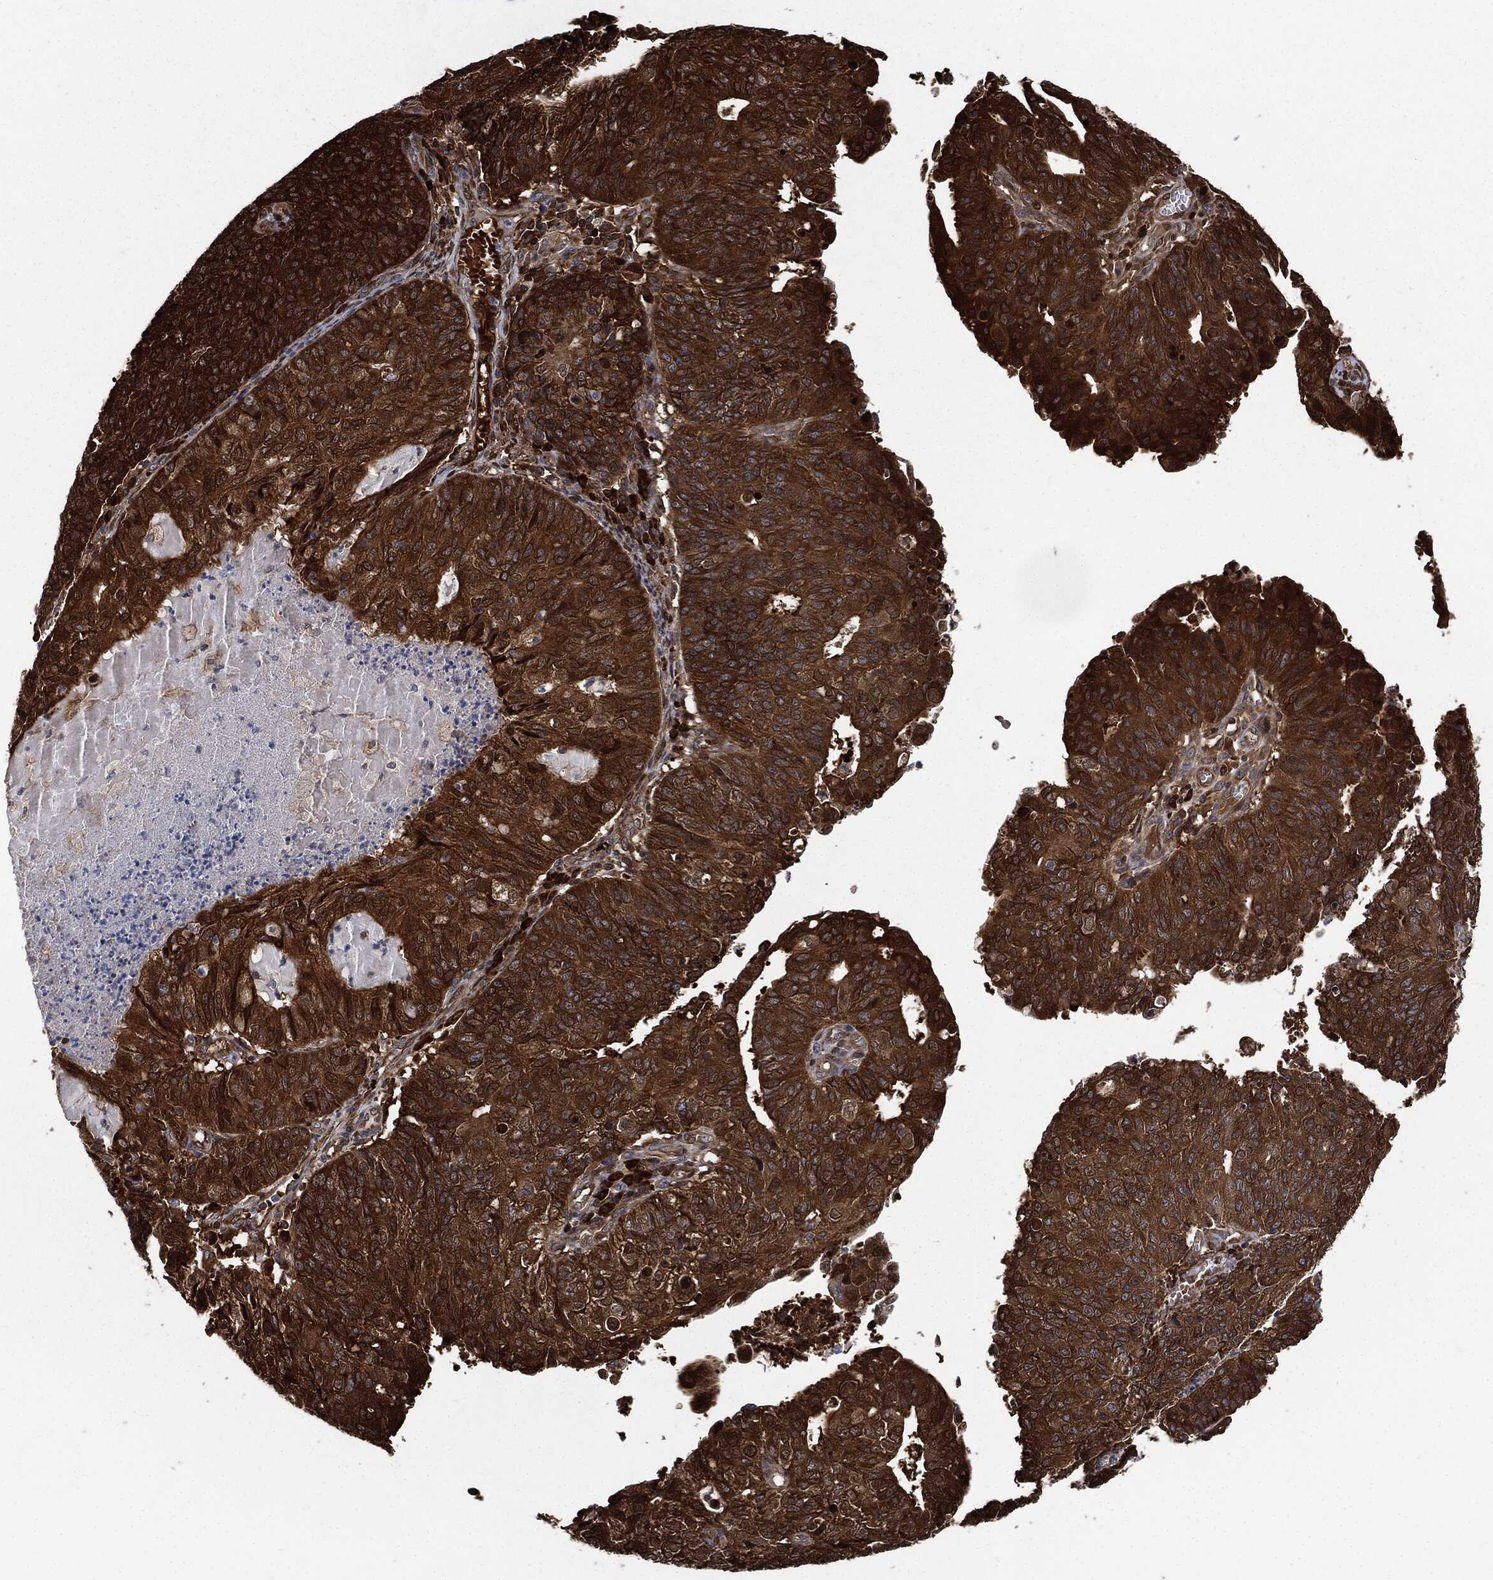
{"staining": {"intensity": "strong", "quantity": ">75%", "location": "cytoplasmic/membranous"}, "tissue": "endometrial cancer", "cell_type": "Tumor cells", "image_type": "cancer", "snomed": [{"axis": "morphology", "description": "Adenocarcinoma, NOS"}, {"axis": "topography", "description": "Endometrium"}], "caption": "DAB immunohistochemical staining of human endometrial cancer (adenocarcinoma) reveals strong cytoplasmic/membranous protein positivity in about >75% of tumor cells.", "gene": "PRDX2", "patient": {"sex": "female", "age": 82}}